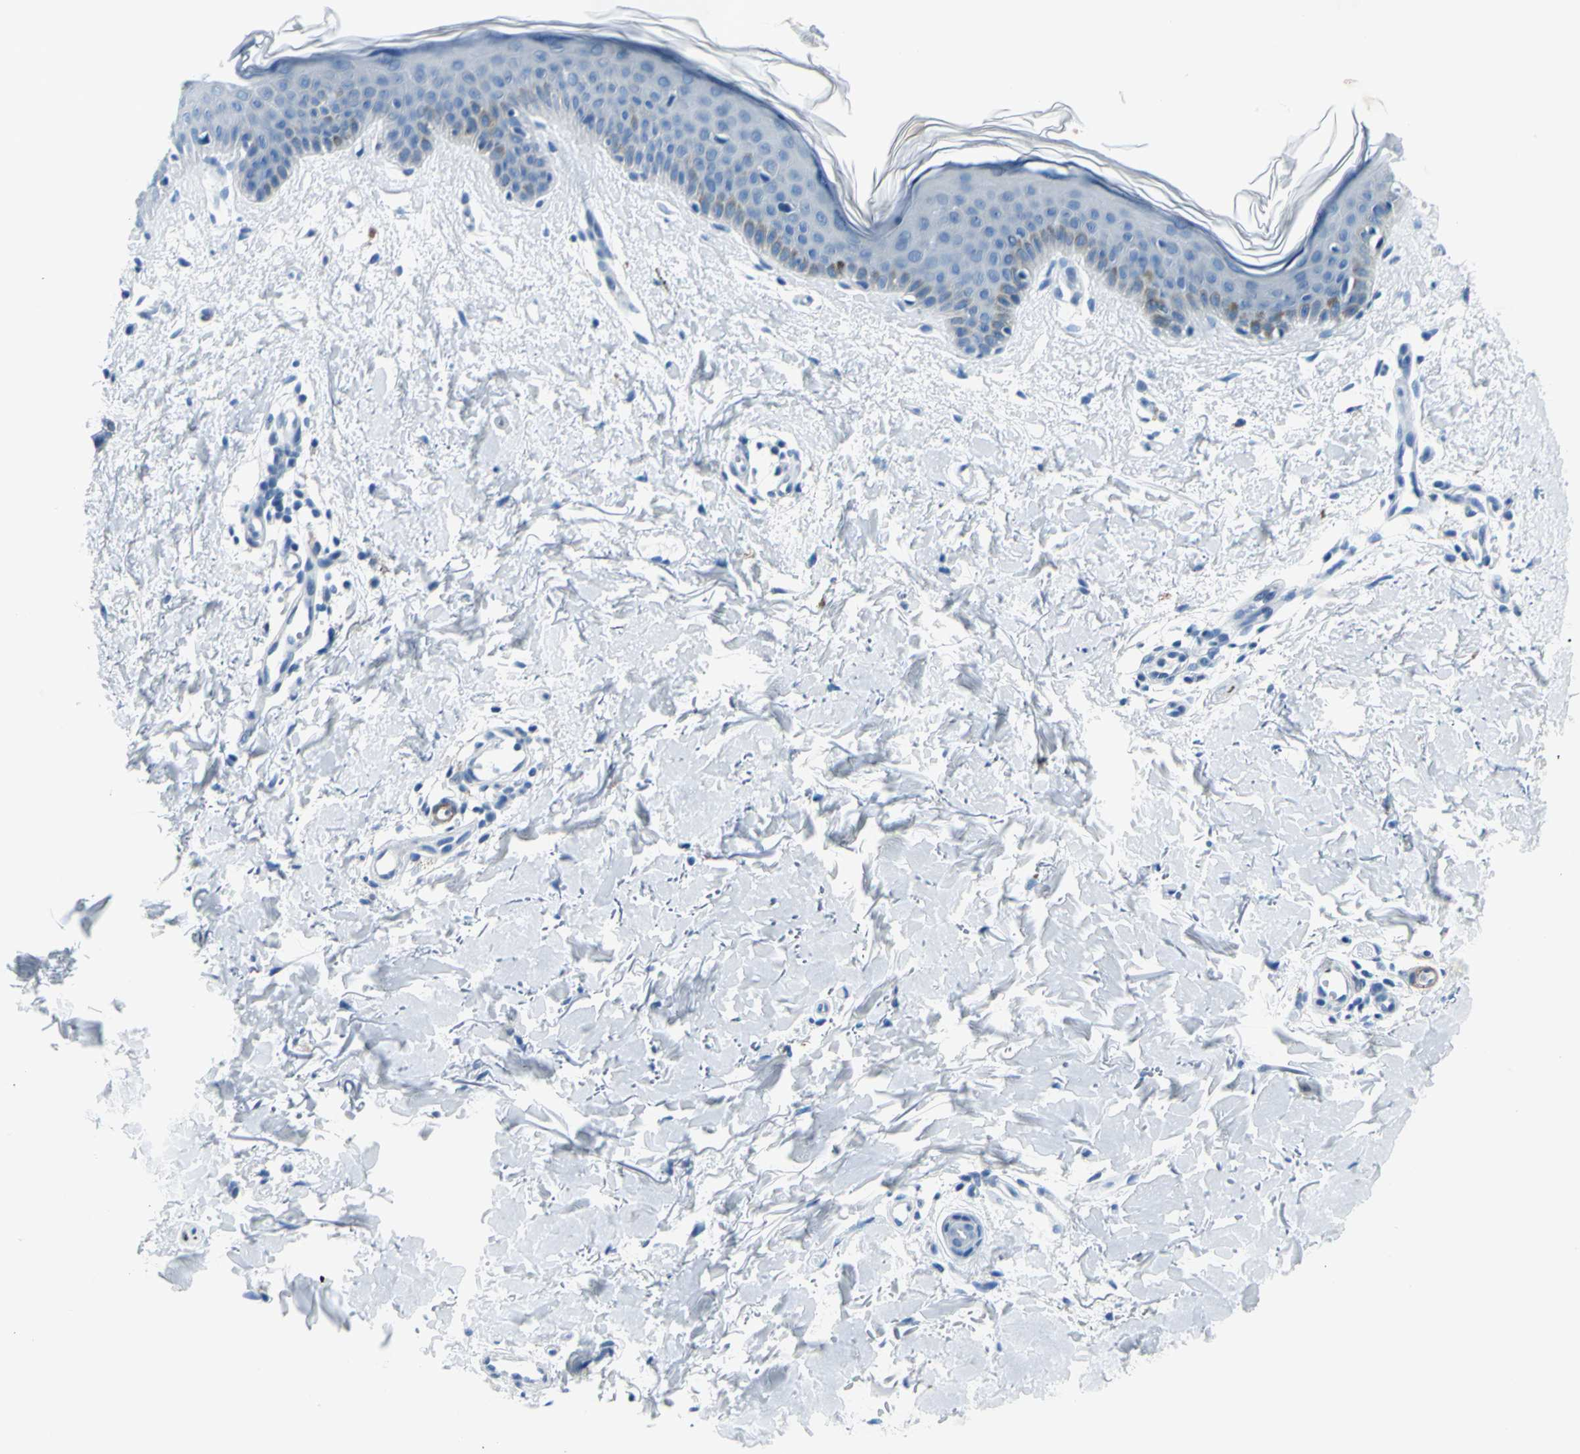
{"staining": {"intensity": "negative", "quantity": "none", "location": "none"}, "tissue": "skin", "cell_type": "Fibroblasts", "image_type": "normal", "snomed": [{"axis": "morphology", "description": "Normal tissue, NOS"}, {"axis": "topography", "description": "Skin"}], "caption": "DAB immunohistochemical staining of benign human skin displays no significant staining in fibroblasts. The staining is performed using DAB brown chromogen with nuclei counter-stained in using hematoxylin.", "gene": "CDH15", "patient": {"sex": "female", "age": 56}}